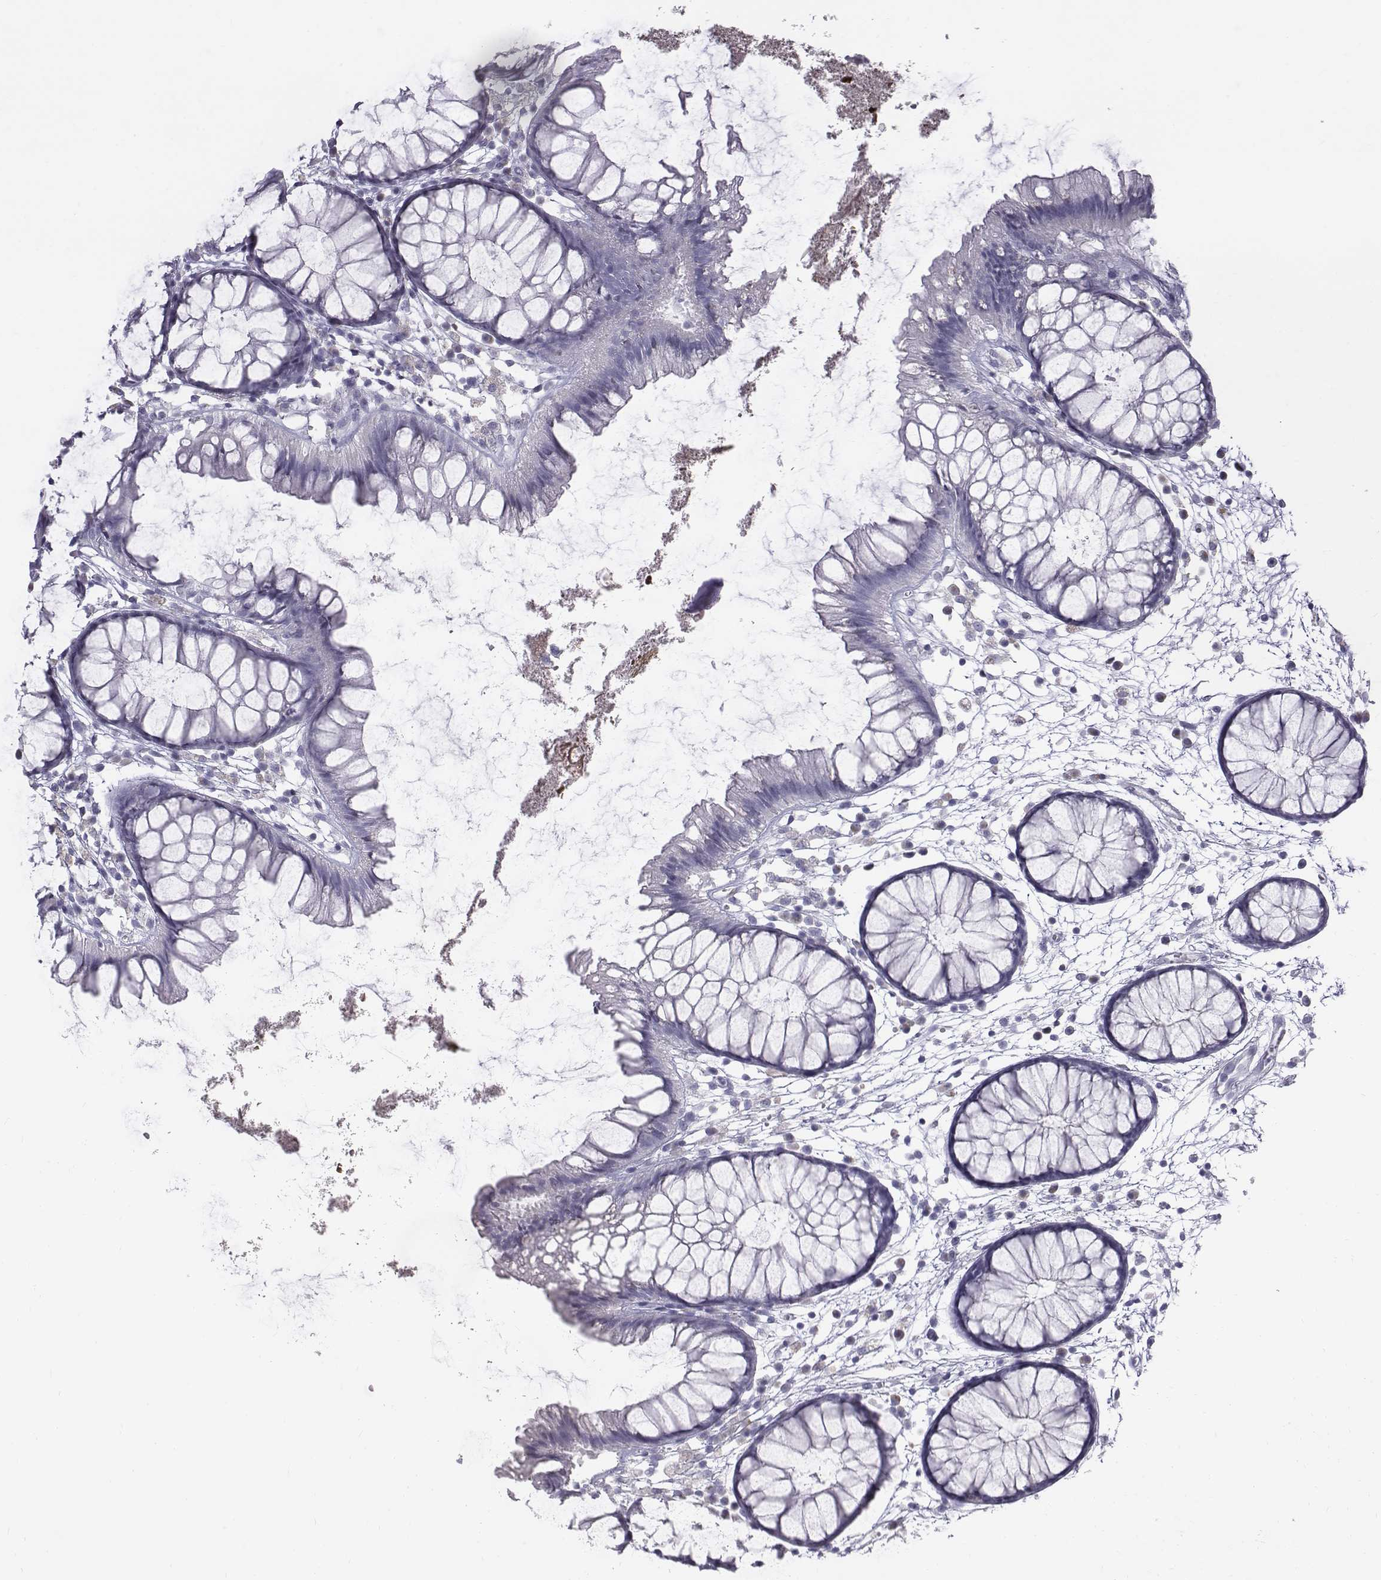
{"staining": {"intensity": "negative", "quantity": "none", "location": "none"}, "tissue": "colon", "cell_type": "Endothelial cells", "image_type": "normal", "snomed": [{"axis": "morphology", "description": "Normal tissue, NOS"}, {"axis": "morphology", "description": "Adenocarcinoma, NOS"}, {"axis": "topography", "description": "Colon"}], "caption": "Immunohistochemistry (IHC) photomicrograph of normal human colon stained for a protein (brown), which reveals no staining in endothelial cells.", "gene": "C6orf58", "patient": {"sex": "male", "age": 65}}